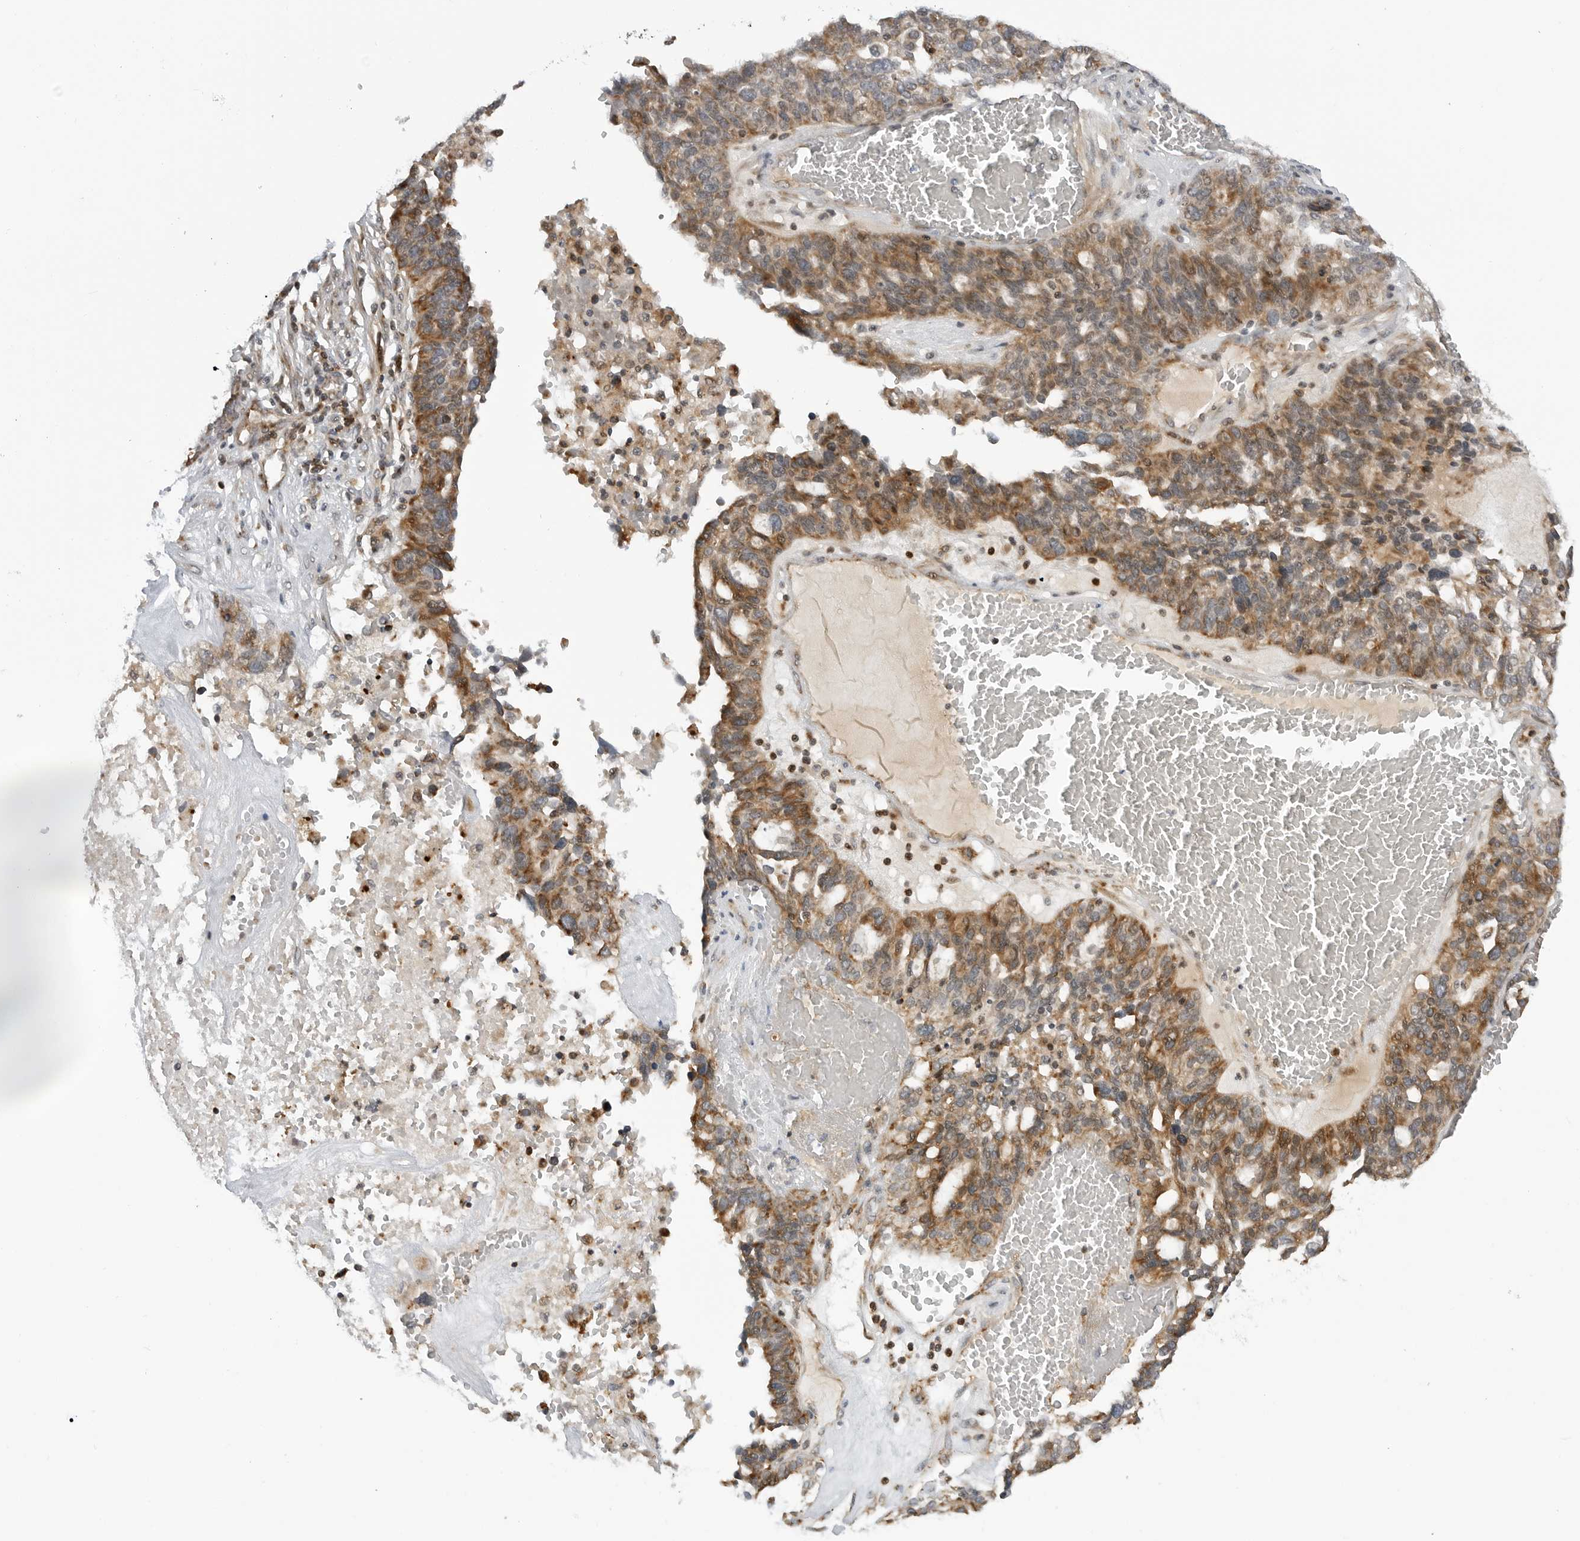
{"staining": {"intensity": "moderate", "quantity": "25%-75%", "location": "cytoplasmic/membranous"}, "tissue": "ovarian cancer", "cell_type": "Tumor cells", "image_type": "cancer", "snomed": [{"axis": "morphology", "description": "Cystadenocarcinoma, serous, NOS"}, {"axis": "topography", "description": "Ovary"}], "caption": "Ovarian cancer tissue demonstrates moderate cytoplasmic/membranous staining in about 25%-75% of tumor cells (Brightfield microscopy of DAB IHC at high magnification).", "gene": "PEX2", "patient": {"sex": "female", "age": 59}}